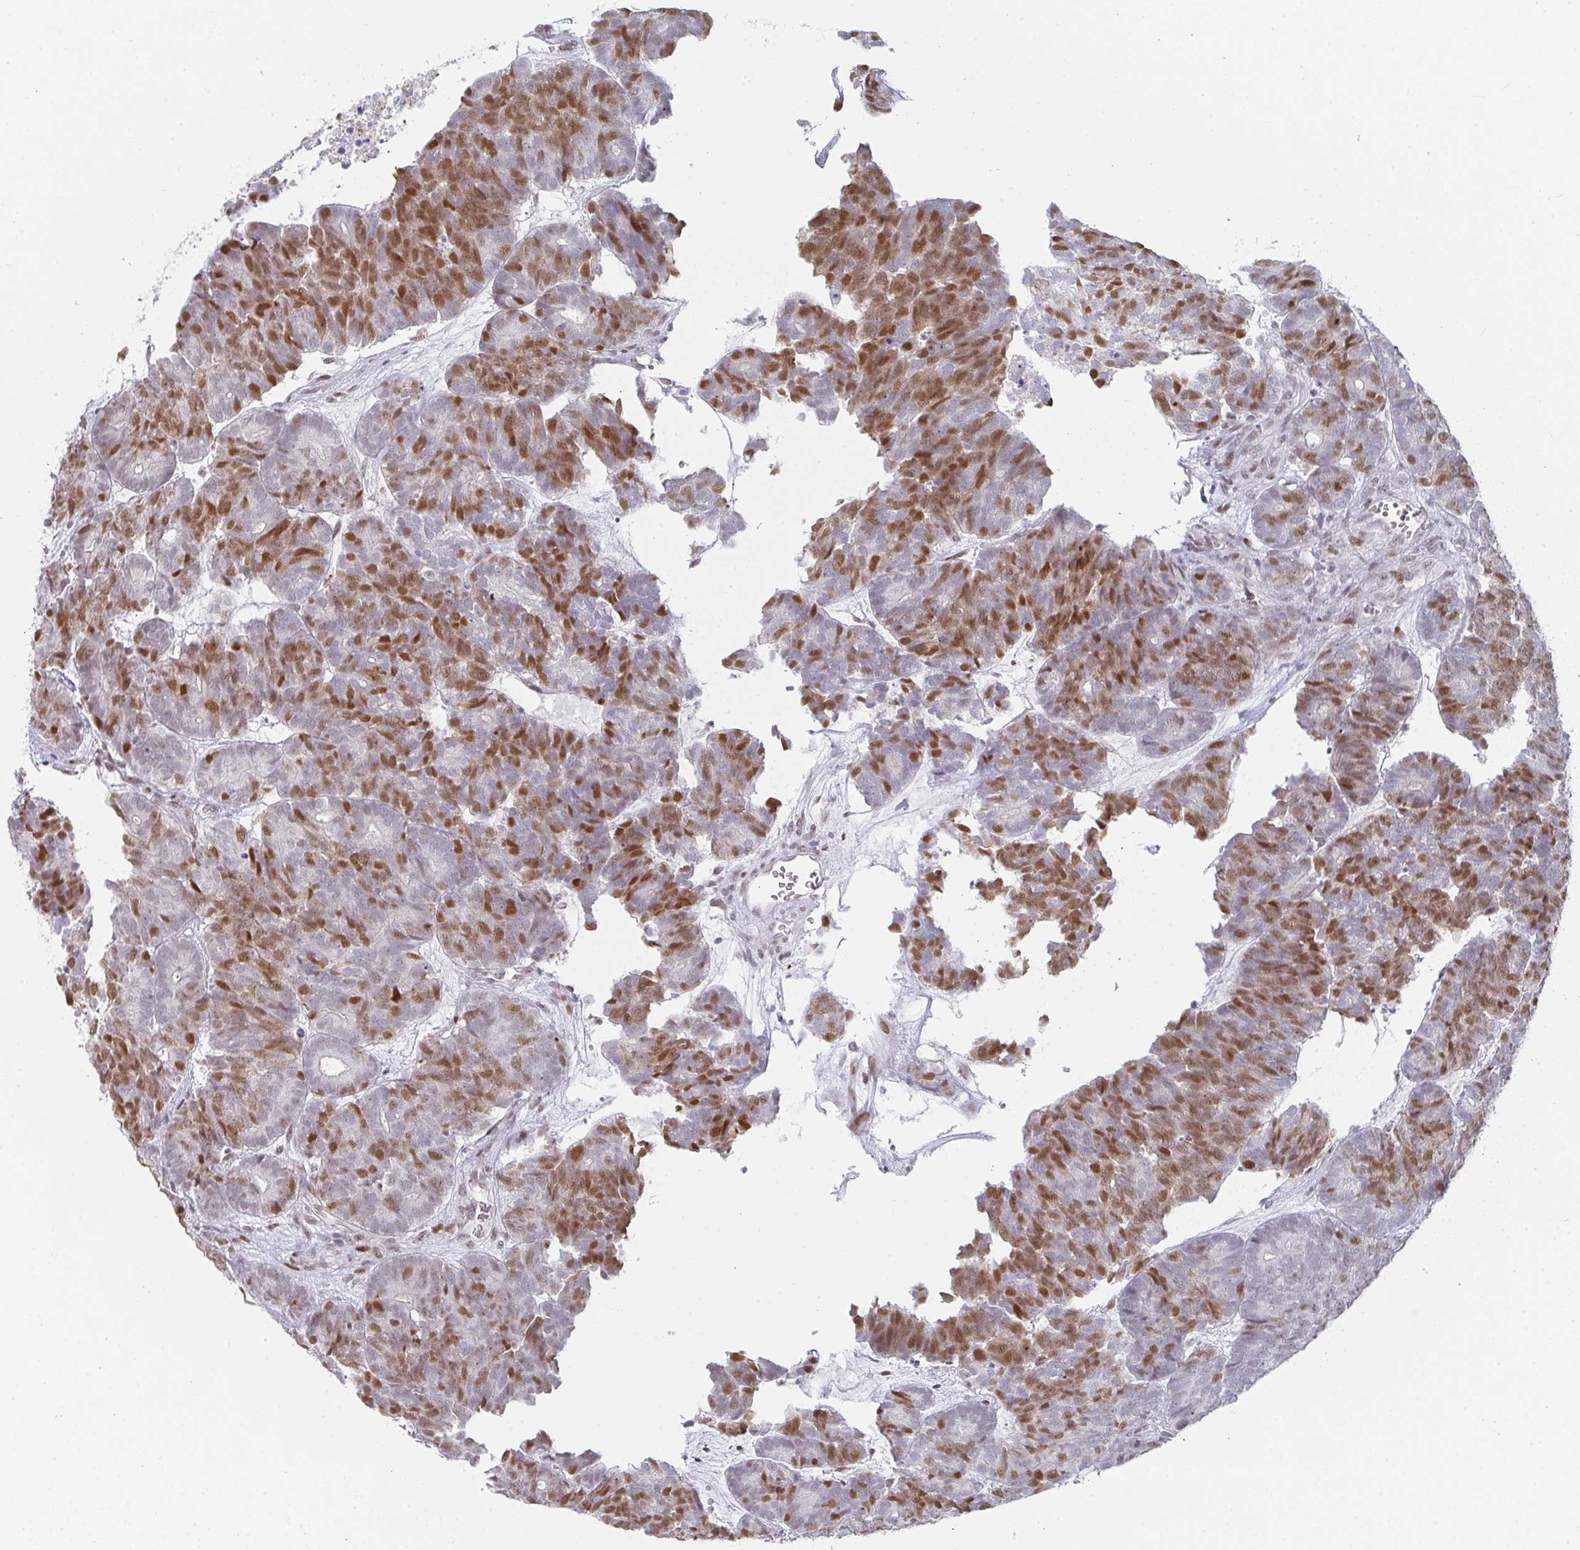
{"staining": {"intensity": "moderate", "quantity": ">75%", "location": "nuclear"}, "tissue": "head and neck cancer", "cell_type": "Tumor cells", "image_type": "cancer", "snomed": [{"axis": "morphology", "description": "Adenocarcinoma, NOS"}, {"axis": "topography", "description": "Head-Neck"}], "caption": "Immunohistochemistry photomicrograph of neoplastic tissue: adenocarcinoma (head and neck) stained using immunohistochemistry (IHC) shows medium levels of moderate protein expression localized specifically in the nuclear of tumor cells, appearing as a nuclear brown color.", "gene": "POU2AF2", "patient": {"sex": "female", "age": 81}}